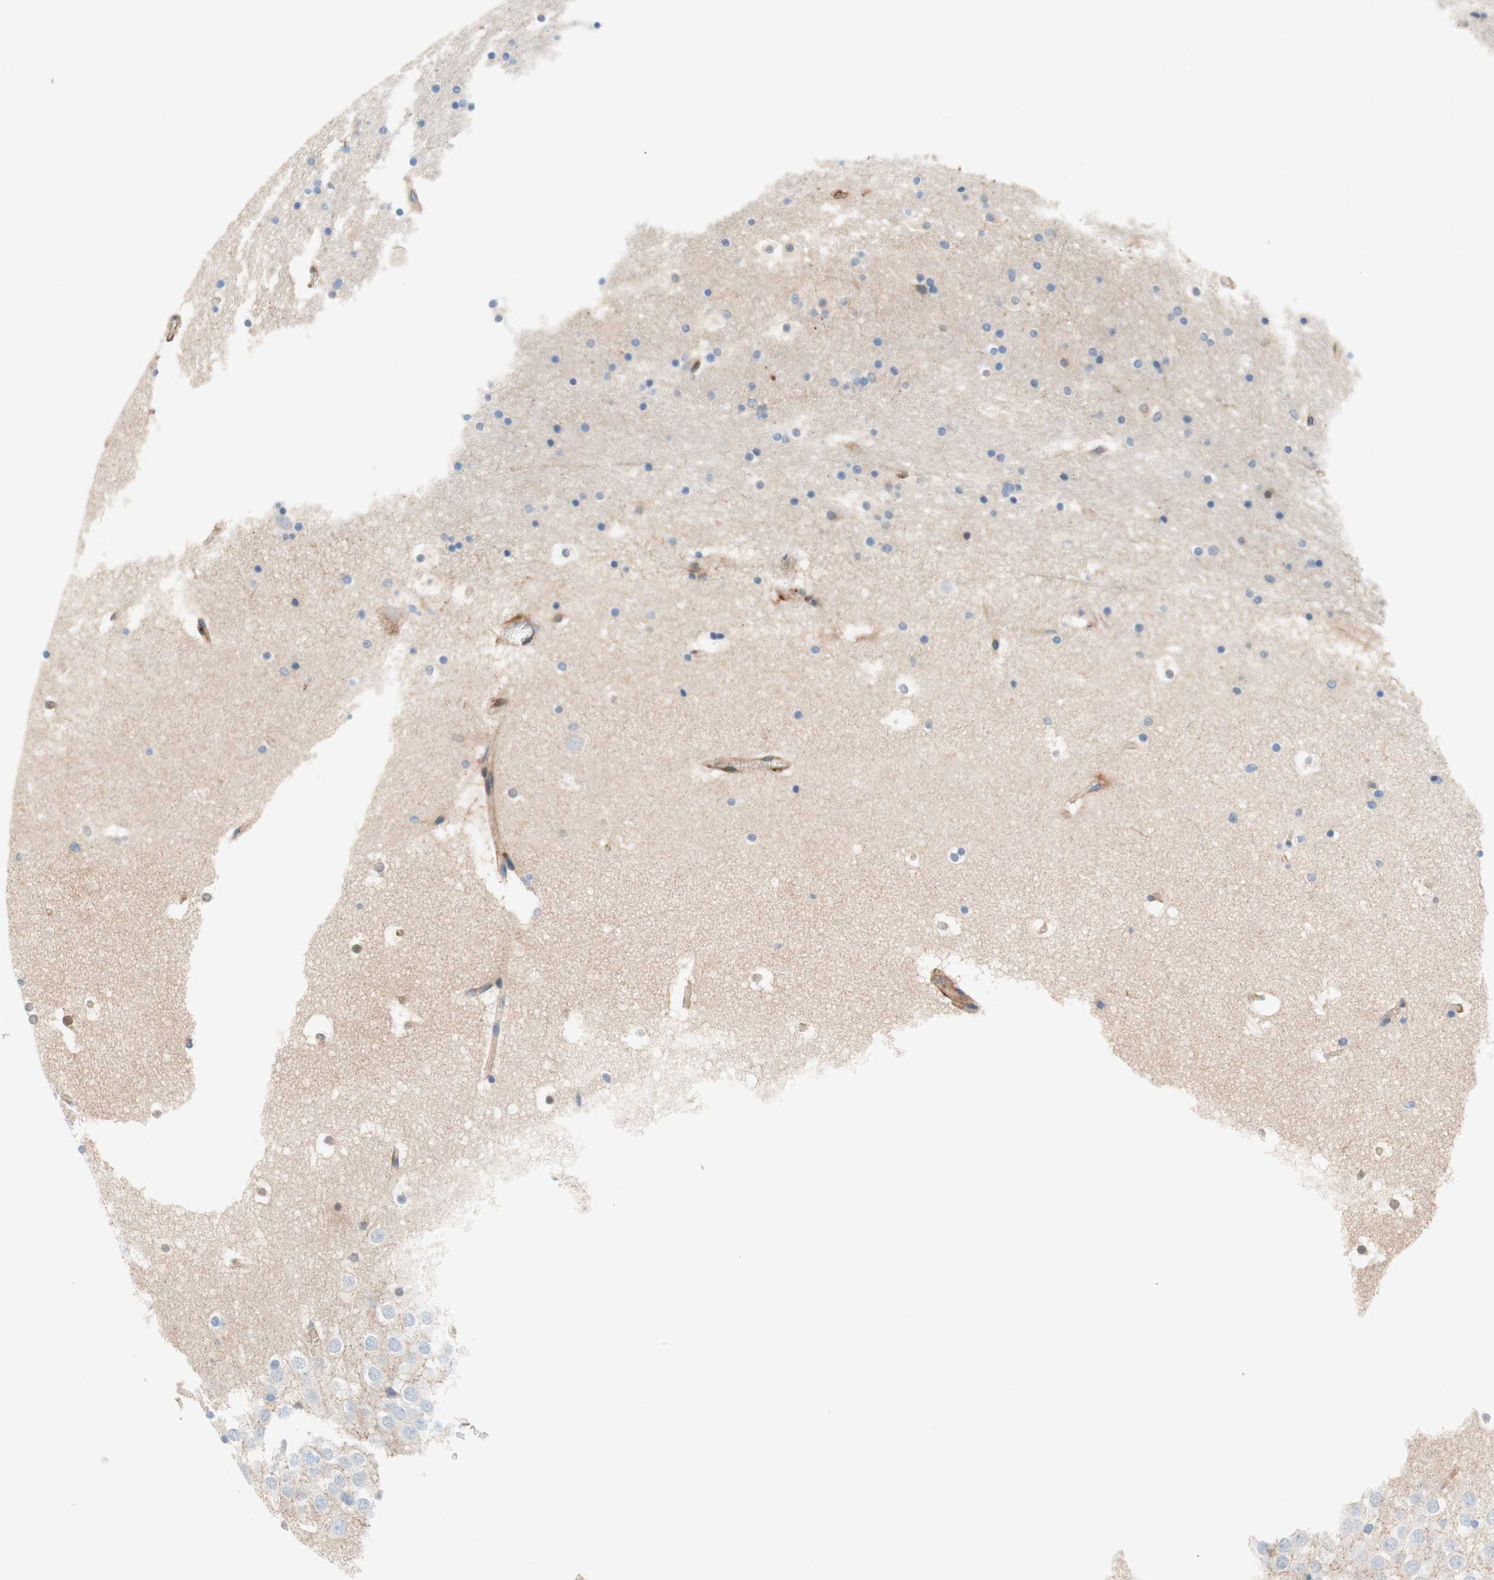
{"staining": {"intensity": "moderate", "quantity": "<25%", "location": "cytoplasmic/membranous"}, "tissue": "hippocampus", "cell_type": "Glial cells", "image_type": "normal", "snomed": [{"axis": "morphology", "description": "Normal tissue, NOS"}, {"axis": "topography", "description": "Hippocampus"}], "caption": "Immunohistochemistry image of unremarkable hippocampus stained for a protein (brown), which demonstrates low levels of moderate cytoplasmic/membranous expression in approximately <25% of glial cells.", "gene": "VPS26A", "patient": {"sex": "male", "age": 45}}